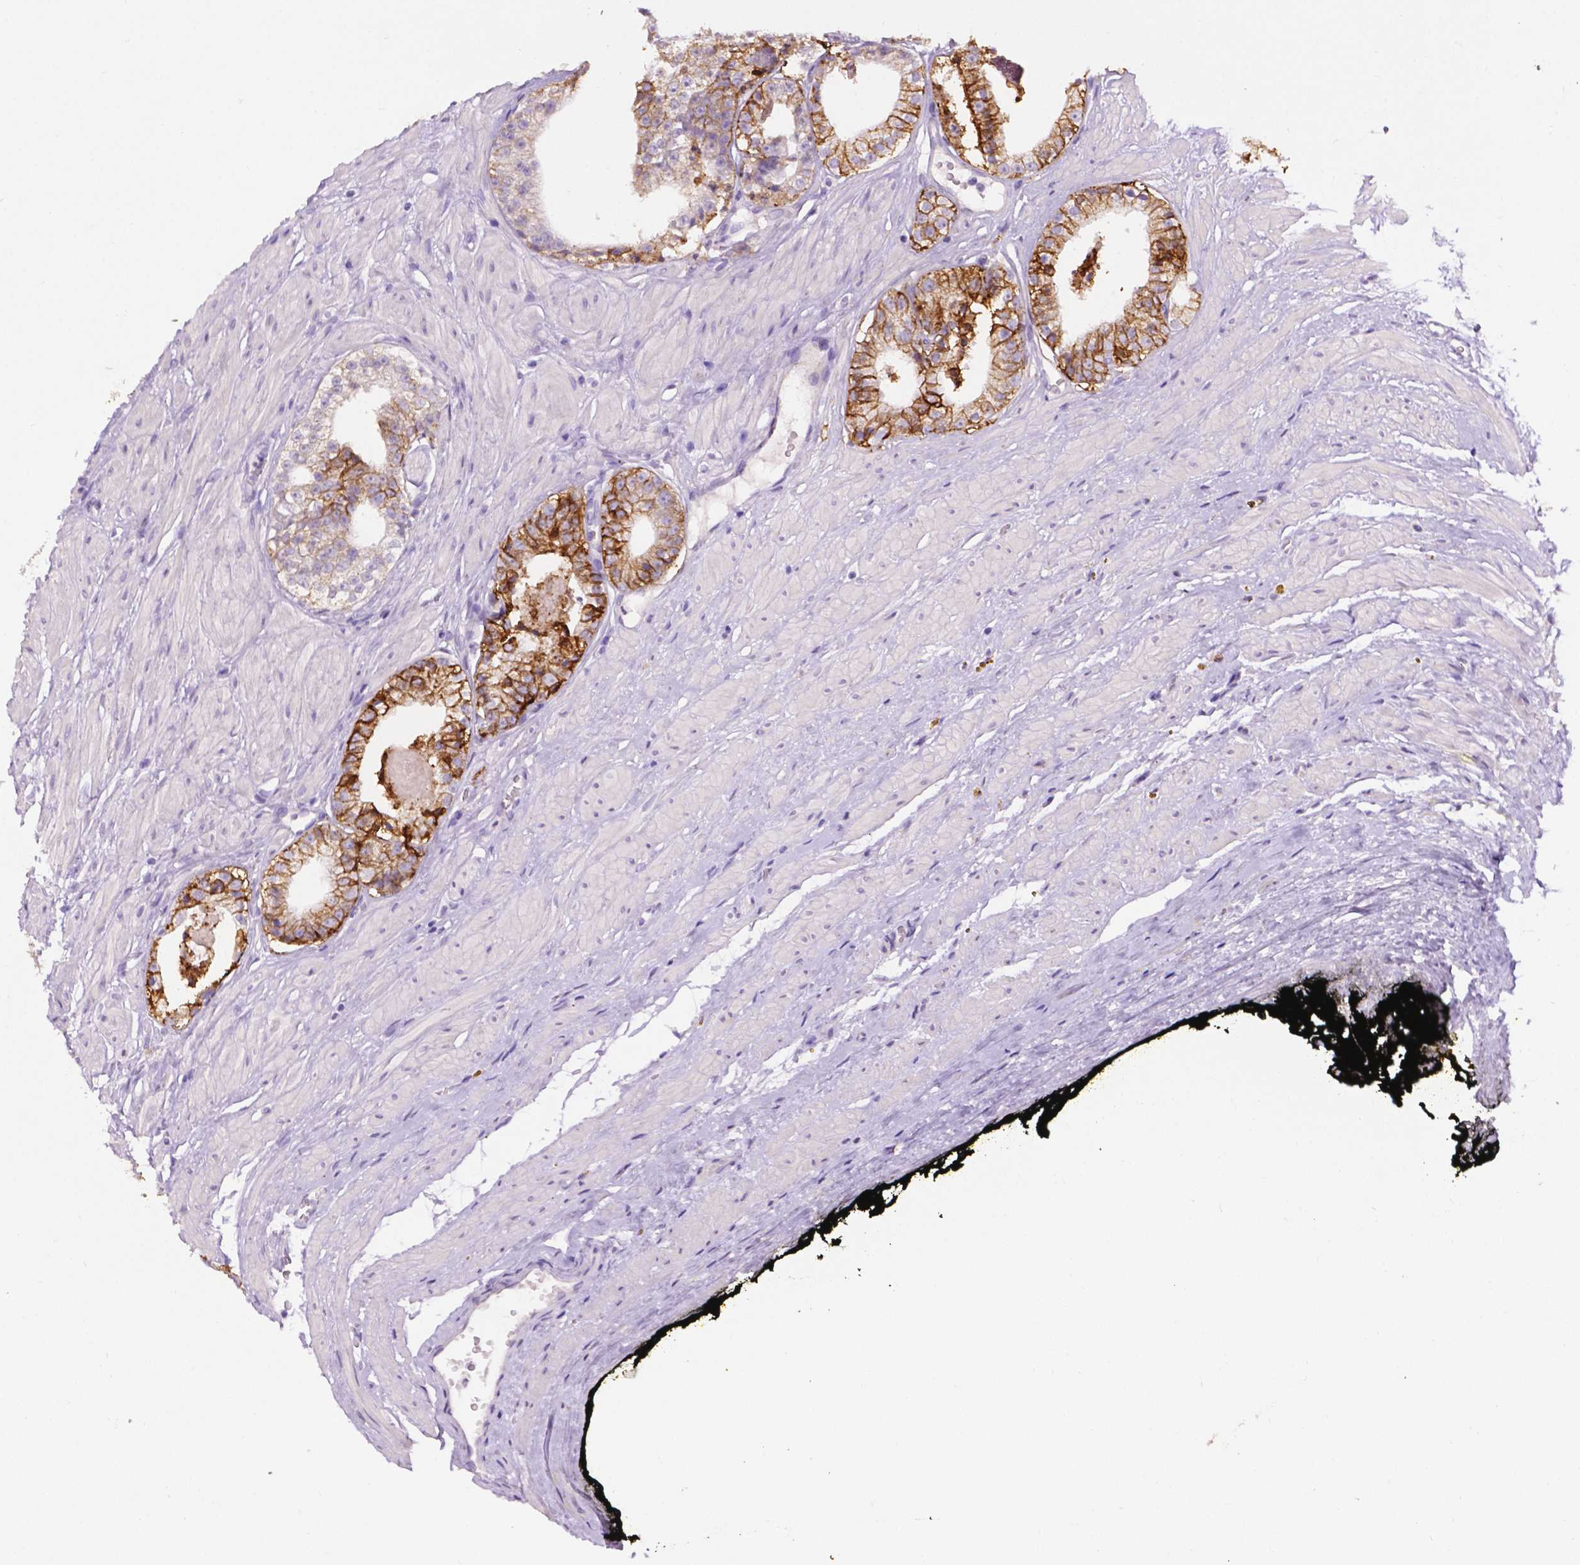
{"staining": {"intensity": "strong", "quantity": "25%-75%", "location": "cytoplasmic/membranous"}, "tissue": "prostate cancer", "cell_type": "Tumor cells", "image_type": "cancer", "snomed": [{"axis": "morphology", "description": "Adenocarcinoma, Low grade"}, {"axis": "topography", "description": "Prostate"}], "caption": "An immunohistochemistry (IHC) histopathology image of neoplastic tissue is shown. Protein staining in brown shows strong cytoplasmic/membranous positivity in prostate adenocarcinoma (low-grade) within tumor cells. The protein of interest is stained brown, and the nuclei are stained in blue (DAB (3,3'-diaminobenzidine) IHC with brightfield microscopy, high magnification).", "gene": "TACSTD2", "patient": {"sex": "male", "age": 60}}